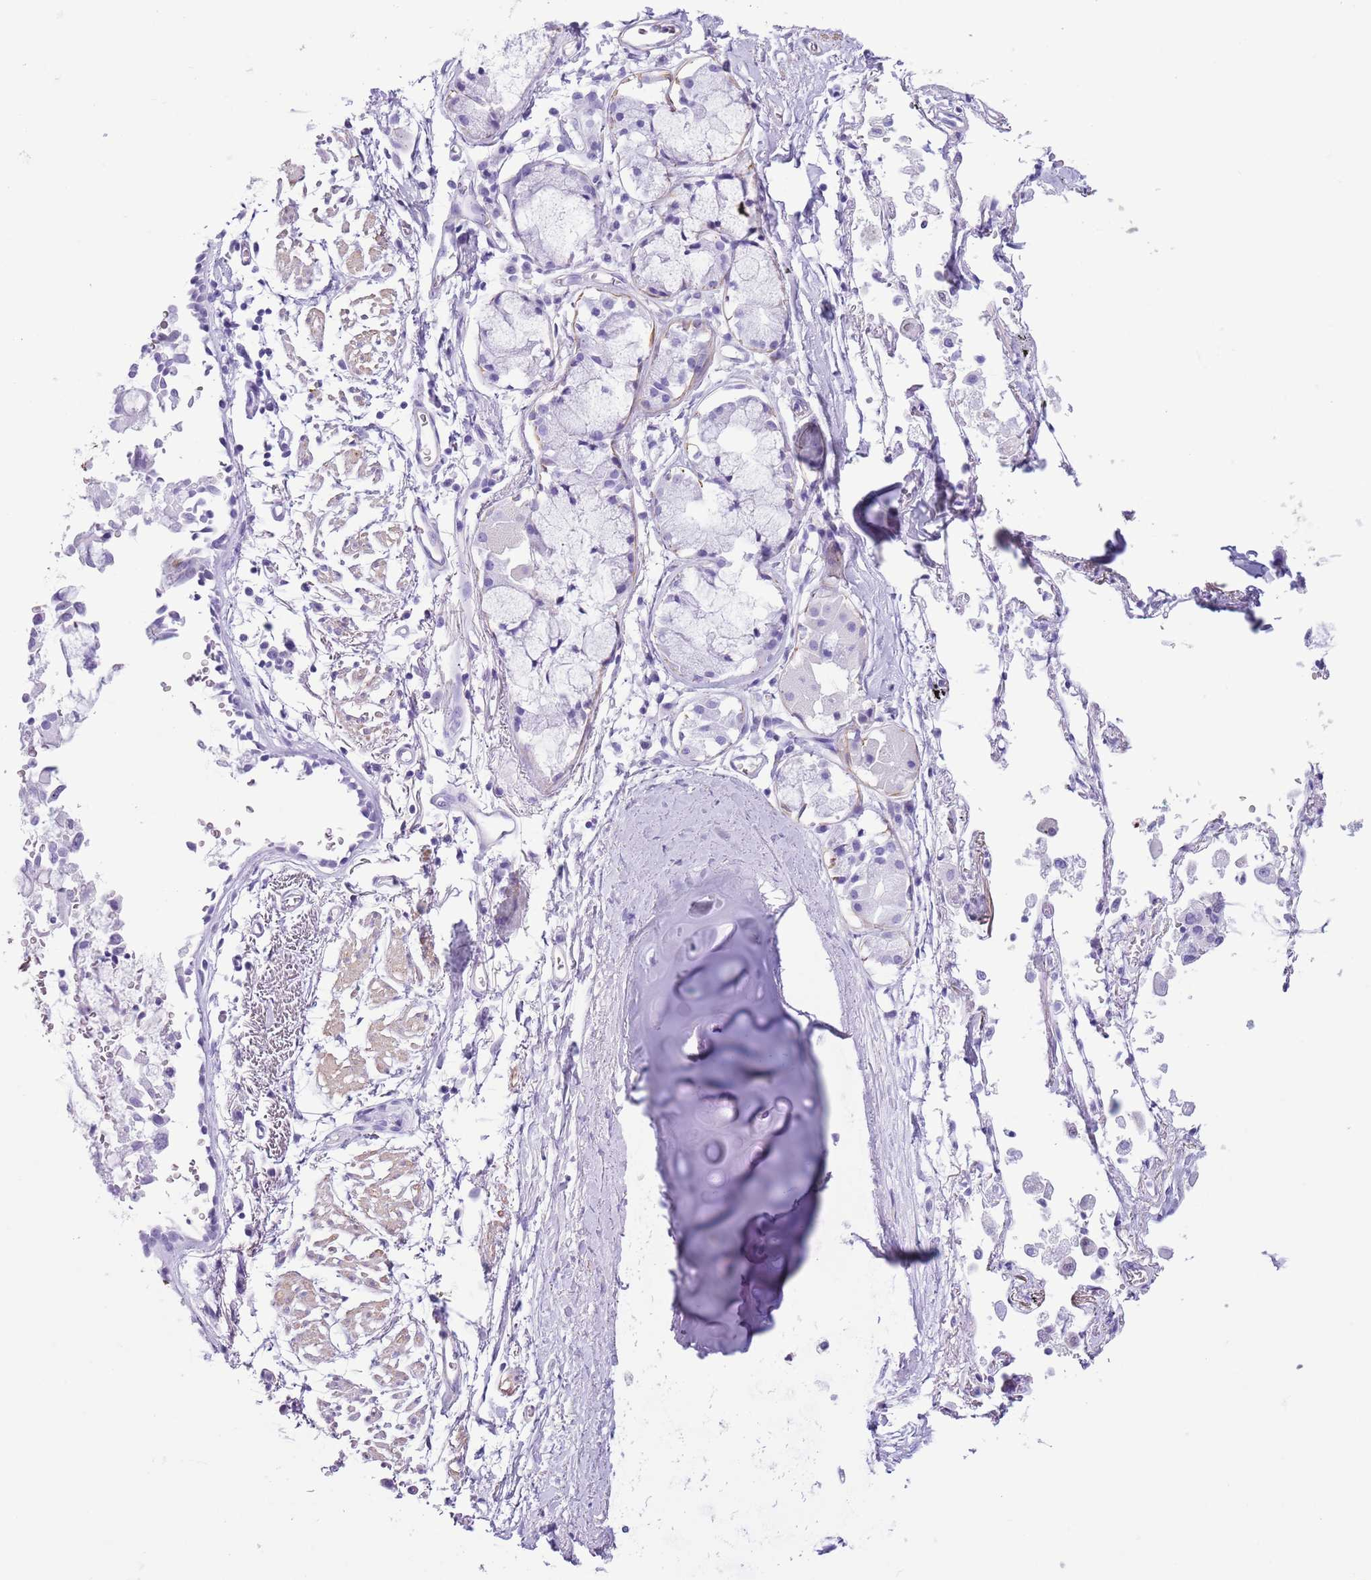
{"staining": {"intensity": "negative", "quantity": "none", "location": "none"}, "tissue": "soft tissue", "cell_type": "Chondrocytes", "image_type": "normal", "snomed": [{"axis": "morphology", "description": "Normal tissue, NOS"}, {"axis": "topography", "description": "Cartilage tissue"}], "caption": "Chondrocytes show no significant positivity in benign soft tissue. Nuclei are stained in blue.", "gene": "SLC7A14", "patient": {"sex": "male", "age": 73}}